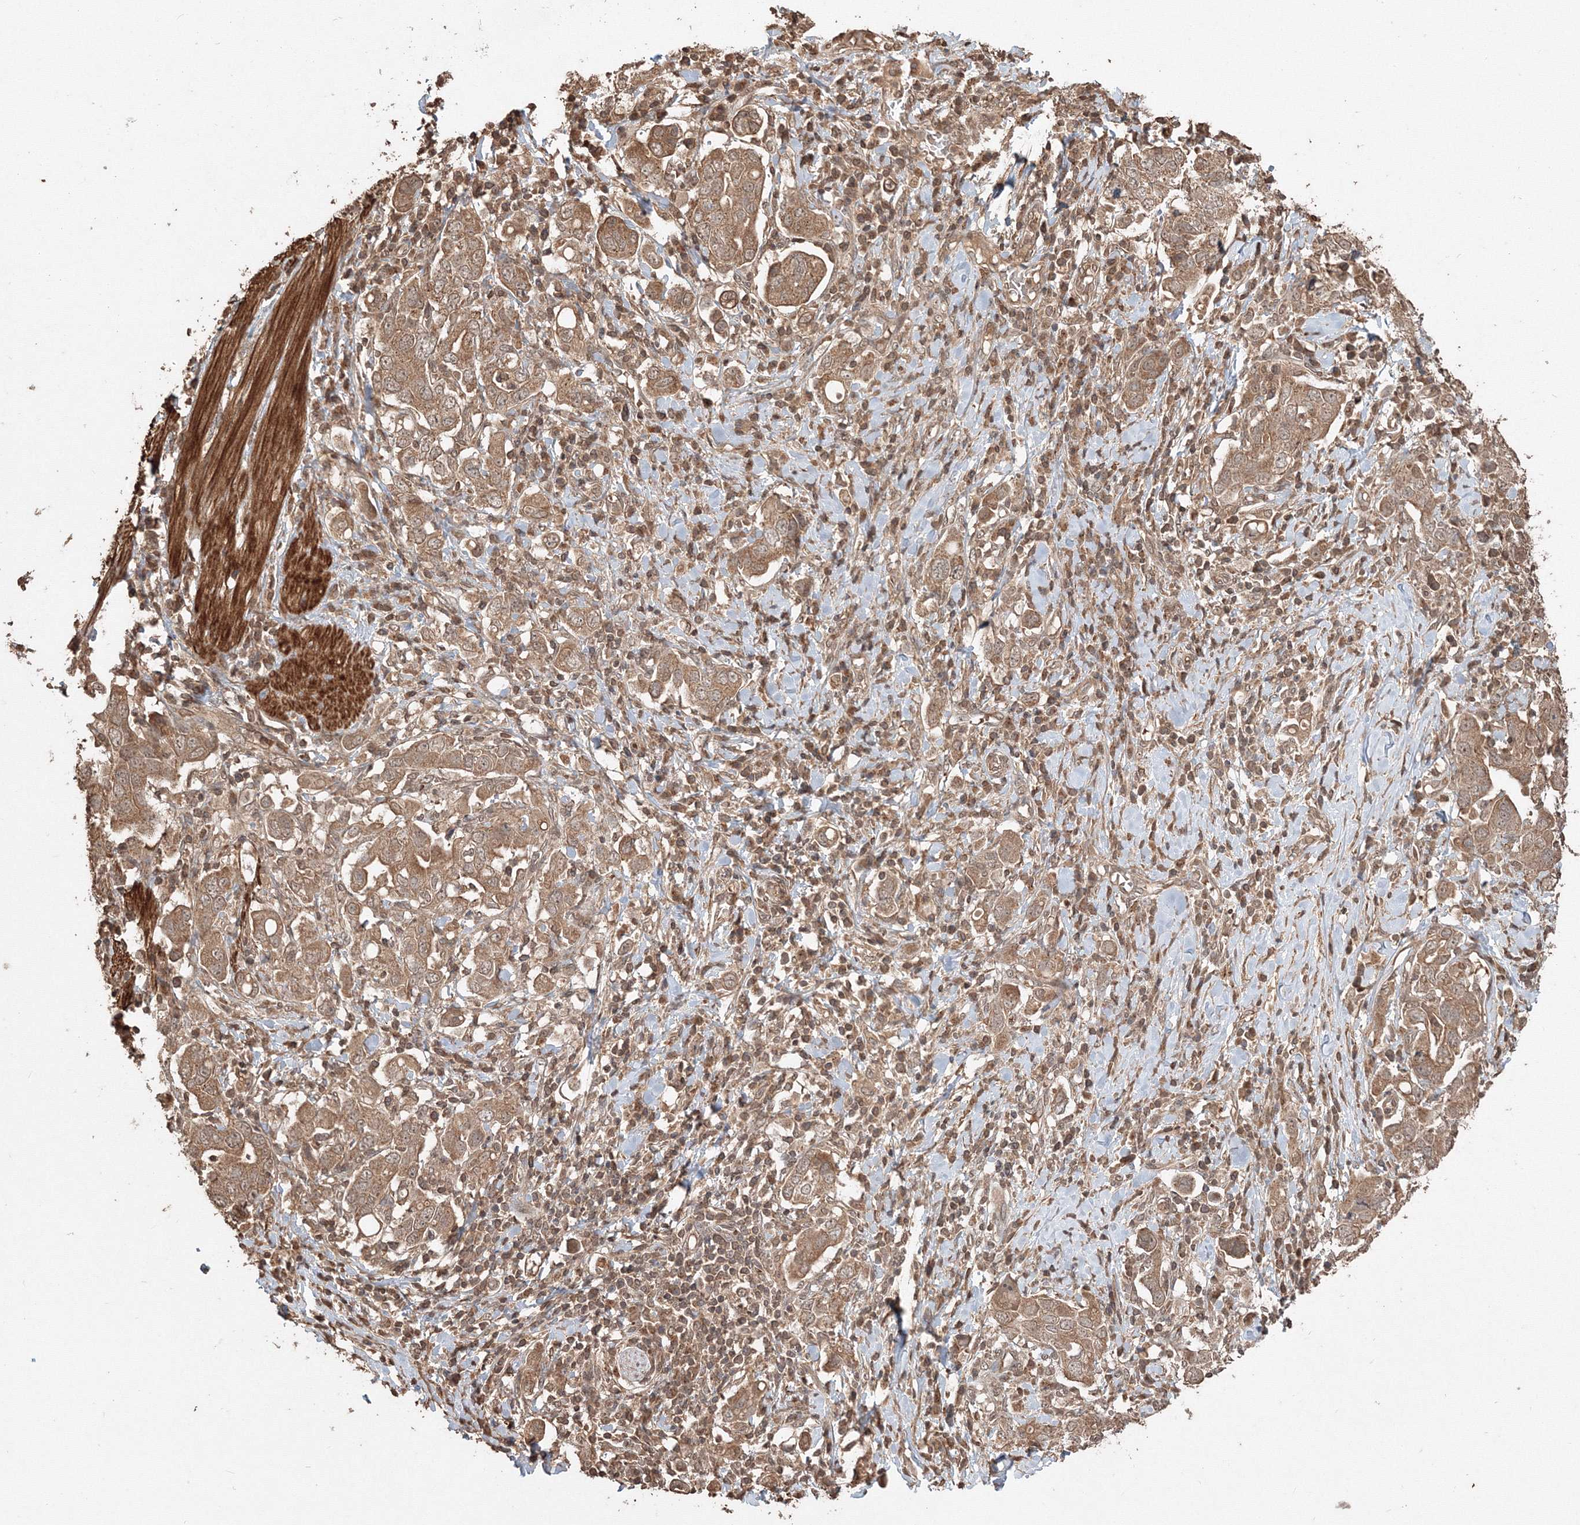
{"staining": {"intensity": "moderate", "quantity": ">75%", "location": "cytoplasmic/membranous"}, "tissue": "stomach cancer", "cell_type": "Tumor cells", "image_type": "cancer", "snomed": [{"axis": "morphology", "description": "Adenocarcinoma, NOS"}, {"axis": "topography", "description": "Stomach, upper"}], "caption": "Moderate cytoplasmic/membranous staining is appreciated in approximately >75% of tumor cells in stomach cancer (adenocarcinoma).", "gene": "CCDC122", "patient": {"sex": "male", "age": 62}}